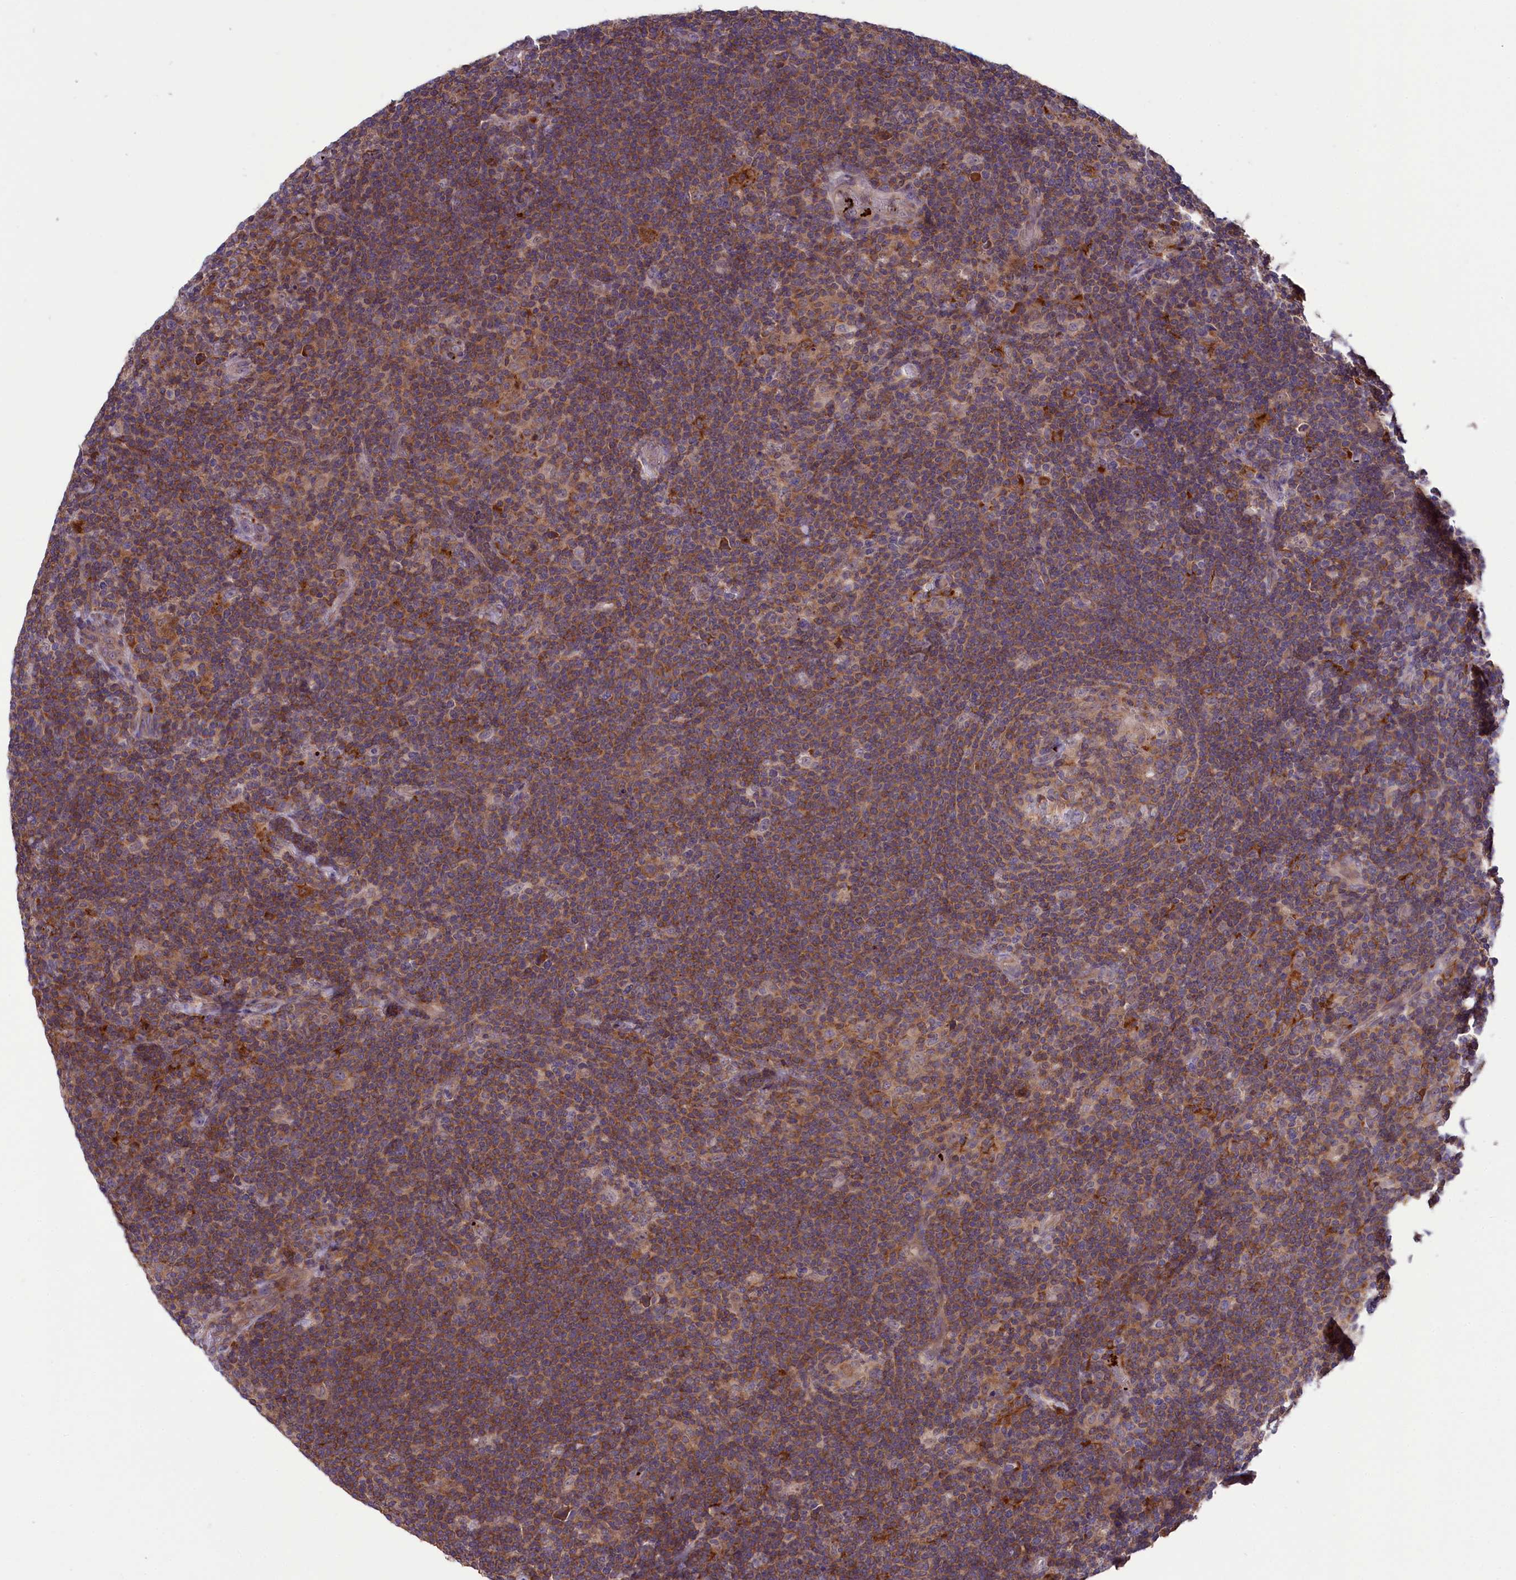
{"staining": {"intensity": "negative", "quantity": "none", "location": "none"}, "tissue": "lymphoma", "cell_type": "Tumor cells", "image_type": "cancer", "snomed": [{"axis": "morphology", "description": "Hodgkin's disease, NOS"}, {"axis": "topography", "description": "Lymph node"}], "caption": "Tumor cells are negative for protein expression in human lymphoma.", "gene": "HEATR3", "patient": {"sex": "female", "age": 57}}